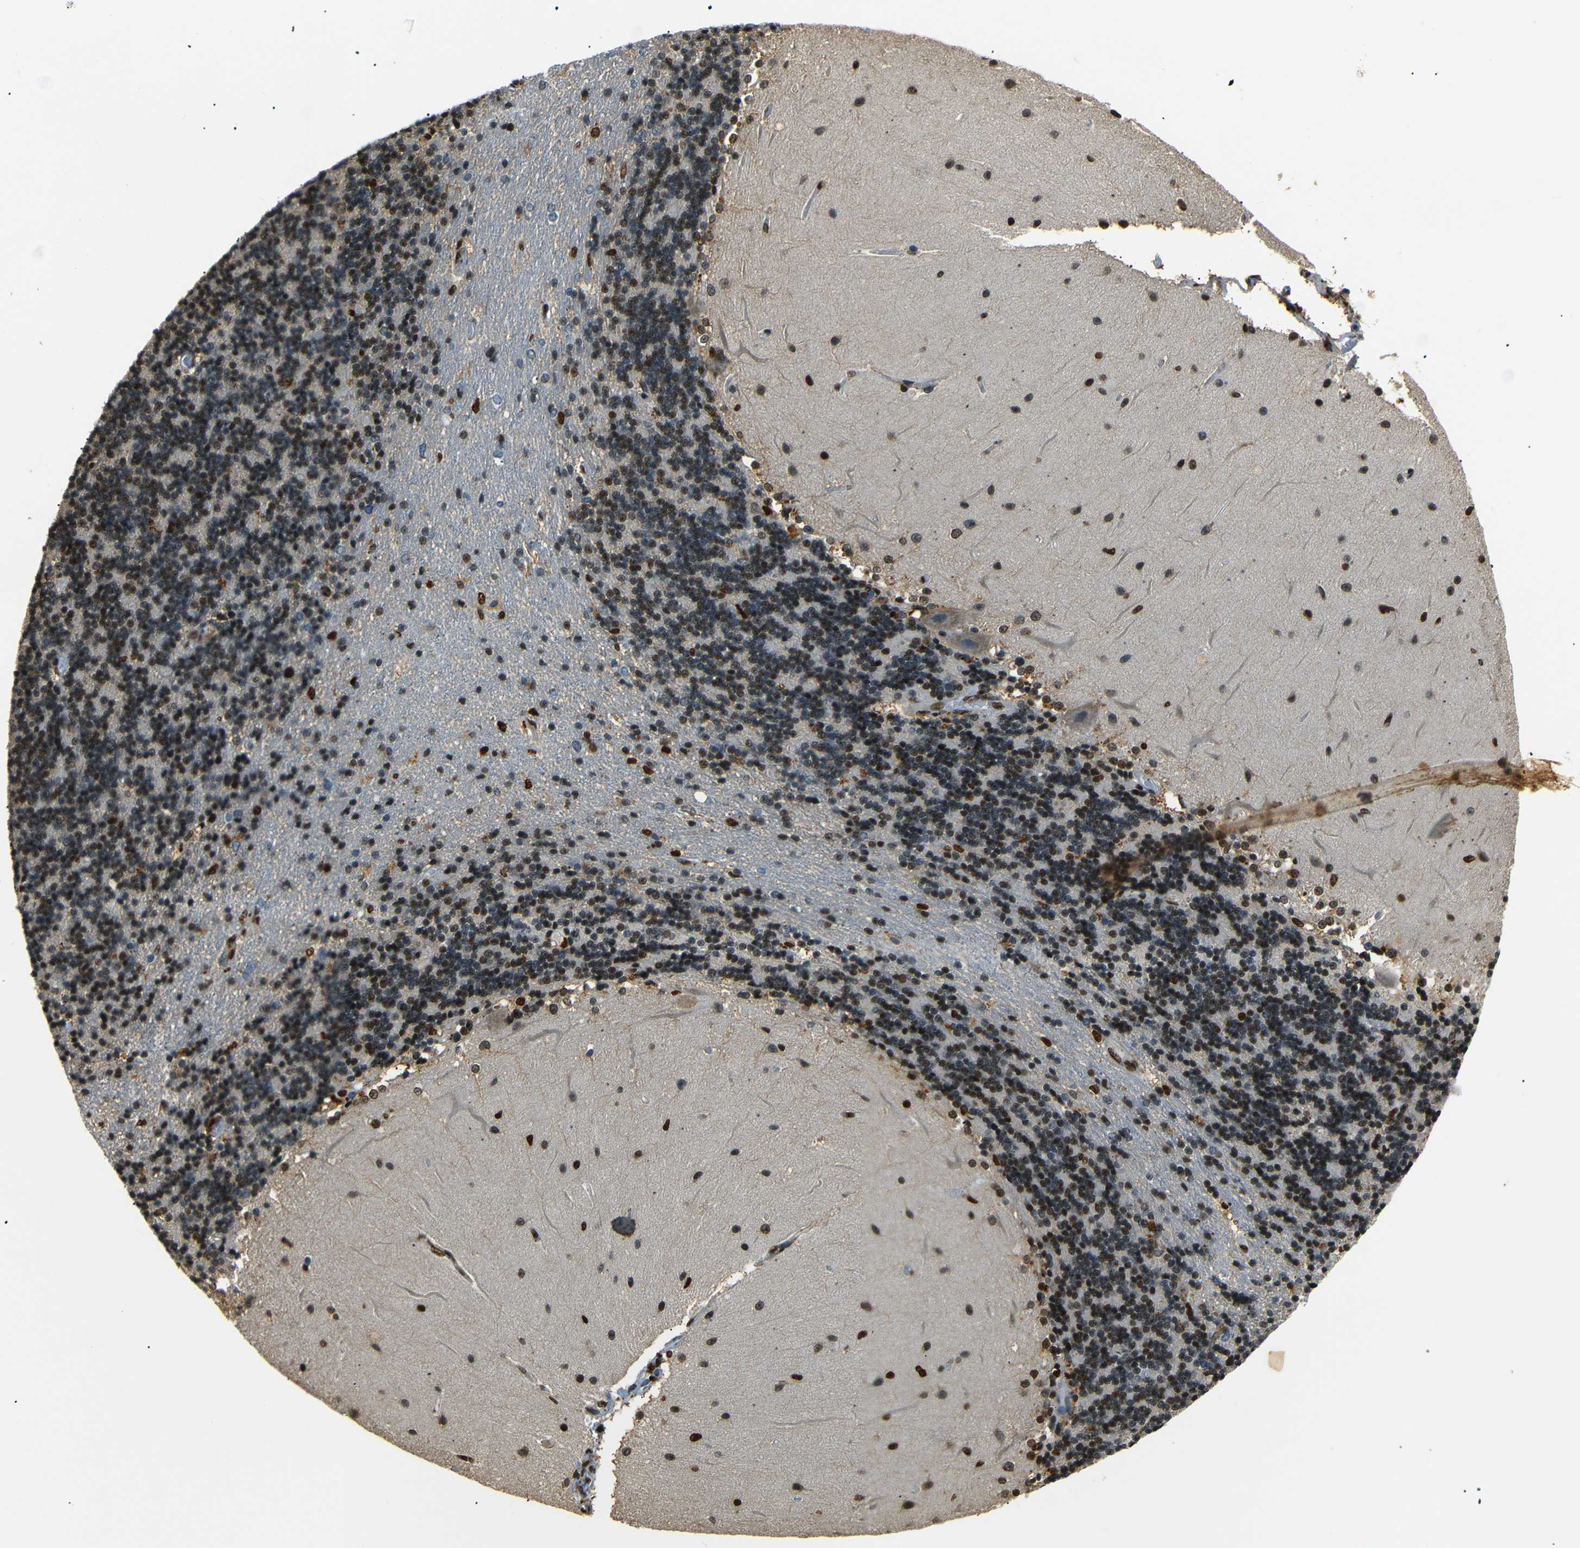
{"staining": {"intensity": "strong", "quantity": ">75%", "location": "nuclear"}, "tissue": "cerebellum", "cell_type": "Cells in granular layer", "image_type": "normal", "snomed": [{"axis": "morphology", "description": "Normal tissue, NOS"}, {"axis": "topography", "description": "Cerebellum"}], "caption": "This image displays normal cerebellum stained with immunohistochemistry to label a protein in brown. The nuclear of cells in granular layer show strong positivity for the protein. Nuclei are counter-stained blue.", "gene": "HMGN1", "patient": {"sex": "female", "age": 54}}